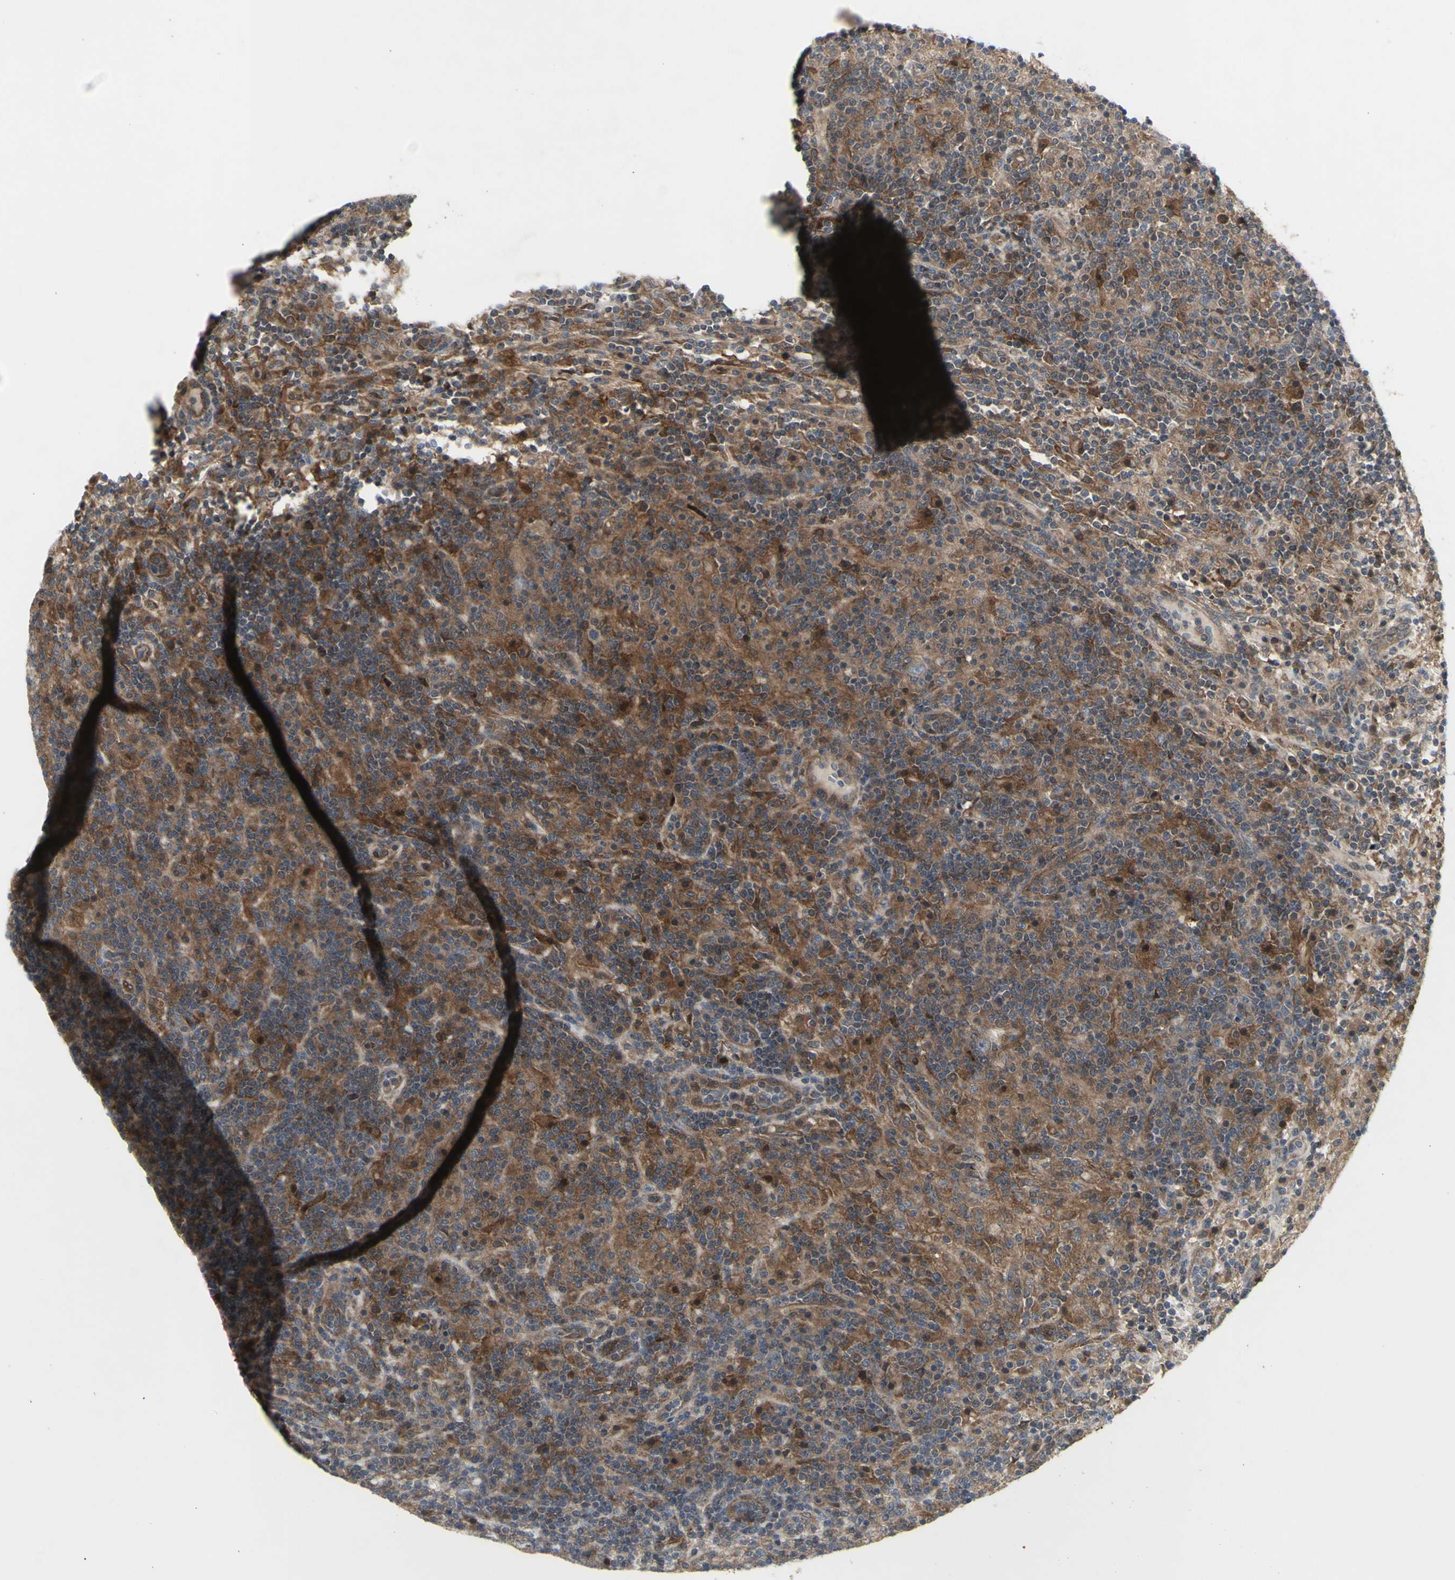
{"staining": {"intensity": "negative", "quantity": "none", "location": "none"}, "tissue": "lymphoma", "cell_type": "Tumor cells", "image_type": "cancer", "snomed": [{"axis": "morphology", "description": "Hodgkin's disease, NOS"}, {"axis": "topography", "description": "Lymph node"}], "caption": "Hodgkin's disease was stained to show a protein in brown. There is no significant expression in tumor cells. (Stains: DAB (3,3'-diaminobenzidine) immunohistochemistry with hematoxylin counter stain, Microscopy: brightfield microscopy at high magnification).", "gene": "CHURC1-FNTB", "patient": {"sex": "male", "age": 70}}